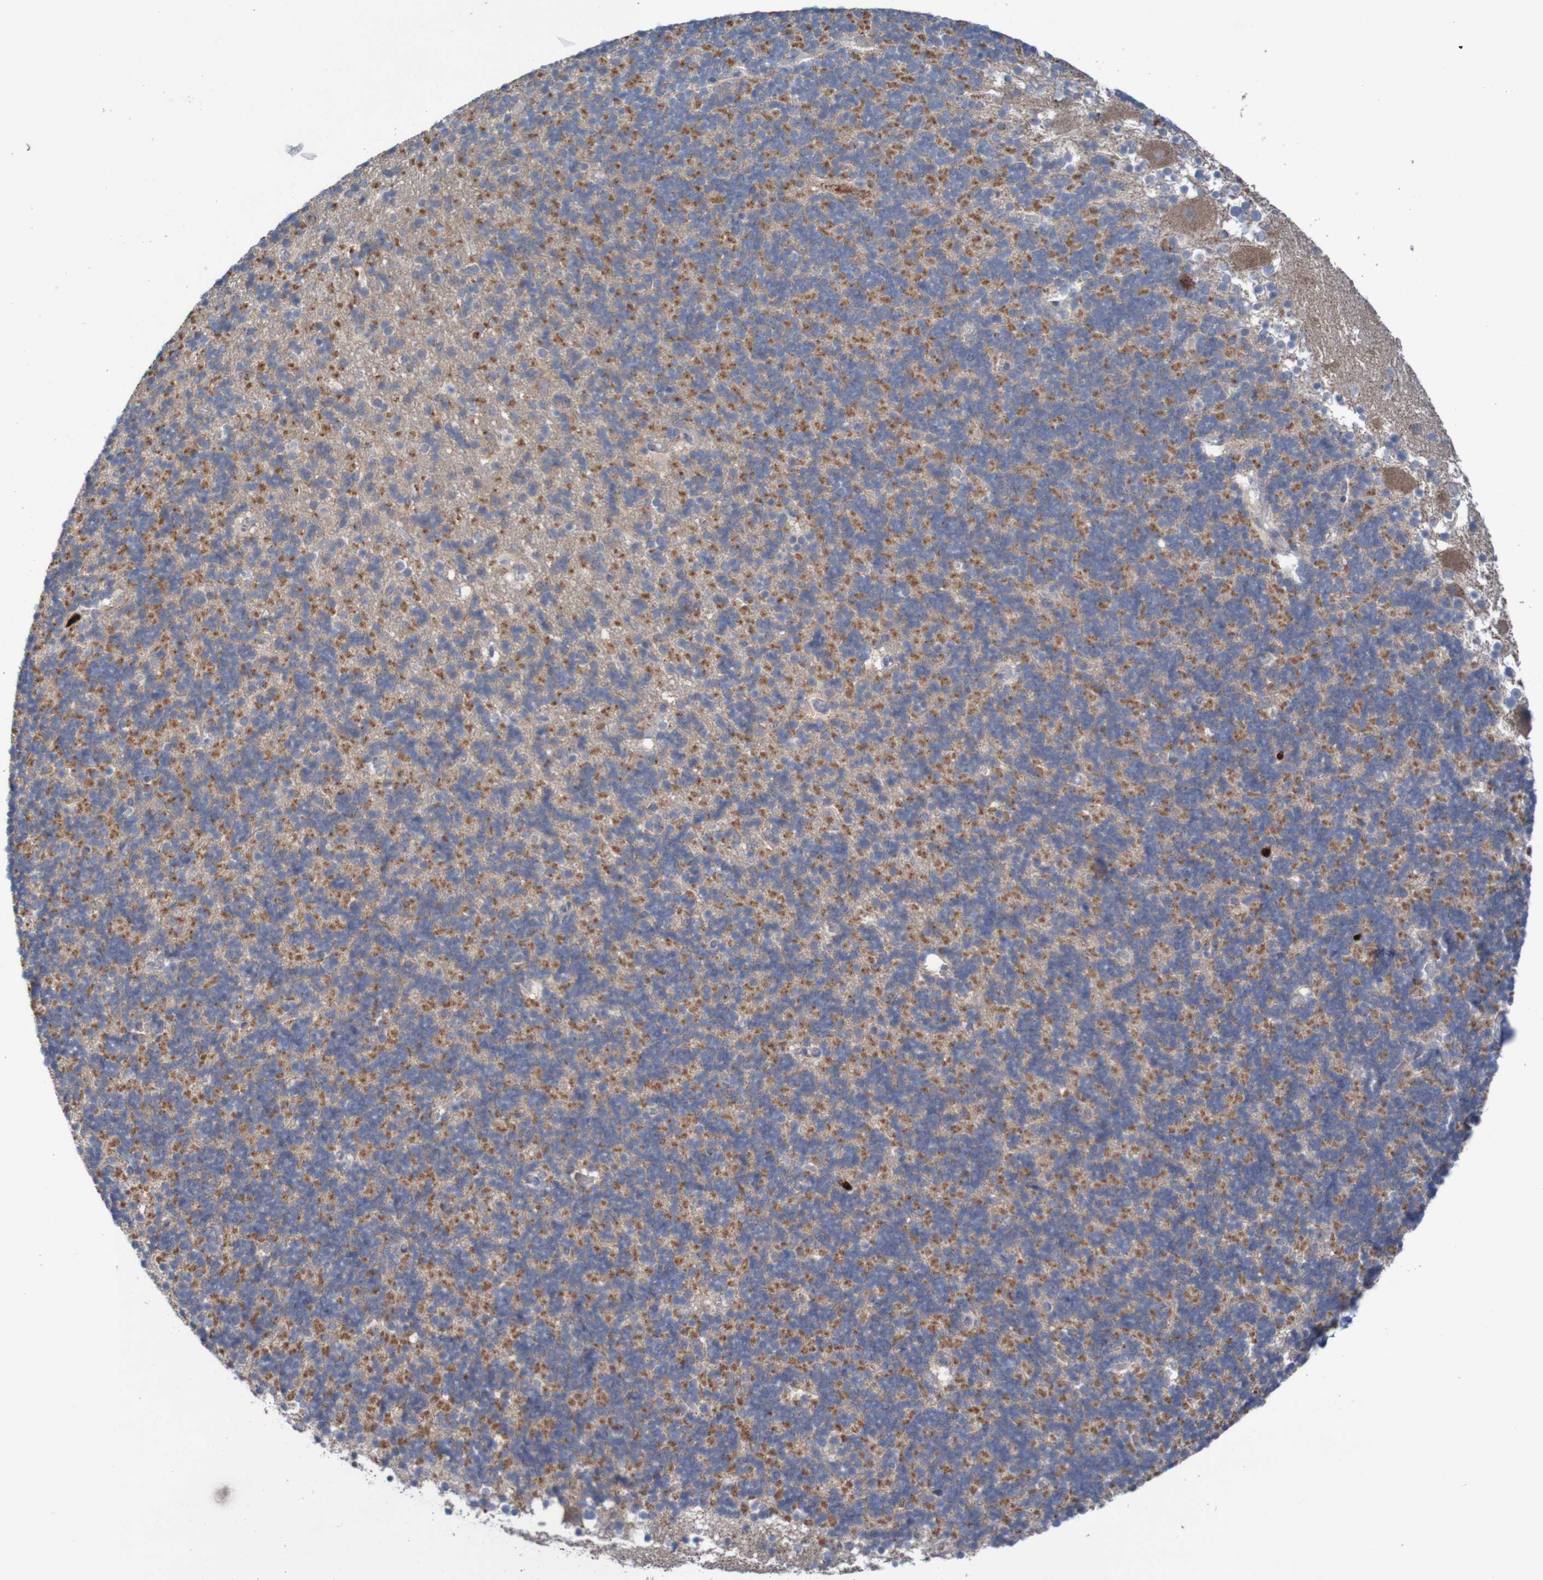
{"staining": {"intensity": "moderate", "quantity": "25%-75%", "location": "cytoplasmic/membranous"}, "tissue": "cerebellum", "cell_type": "Cells in granular layer", "image_type": "normal", "snomed": [{"axis": "morphology", "description": "Normal tissue, NOS"}, {"axis": "topography", "description": "Cerebellum"}], "caption": "Human cerebellum stained for a protein (brown) displays moderate cytoplasmic/membranous positive positivity in about 25%-75% of cells in granular layer.", "gene": "PARP4", "patient": {"sex": "male", "age": 45}}